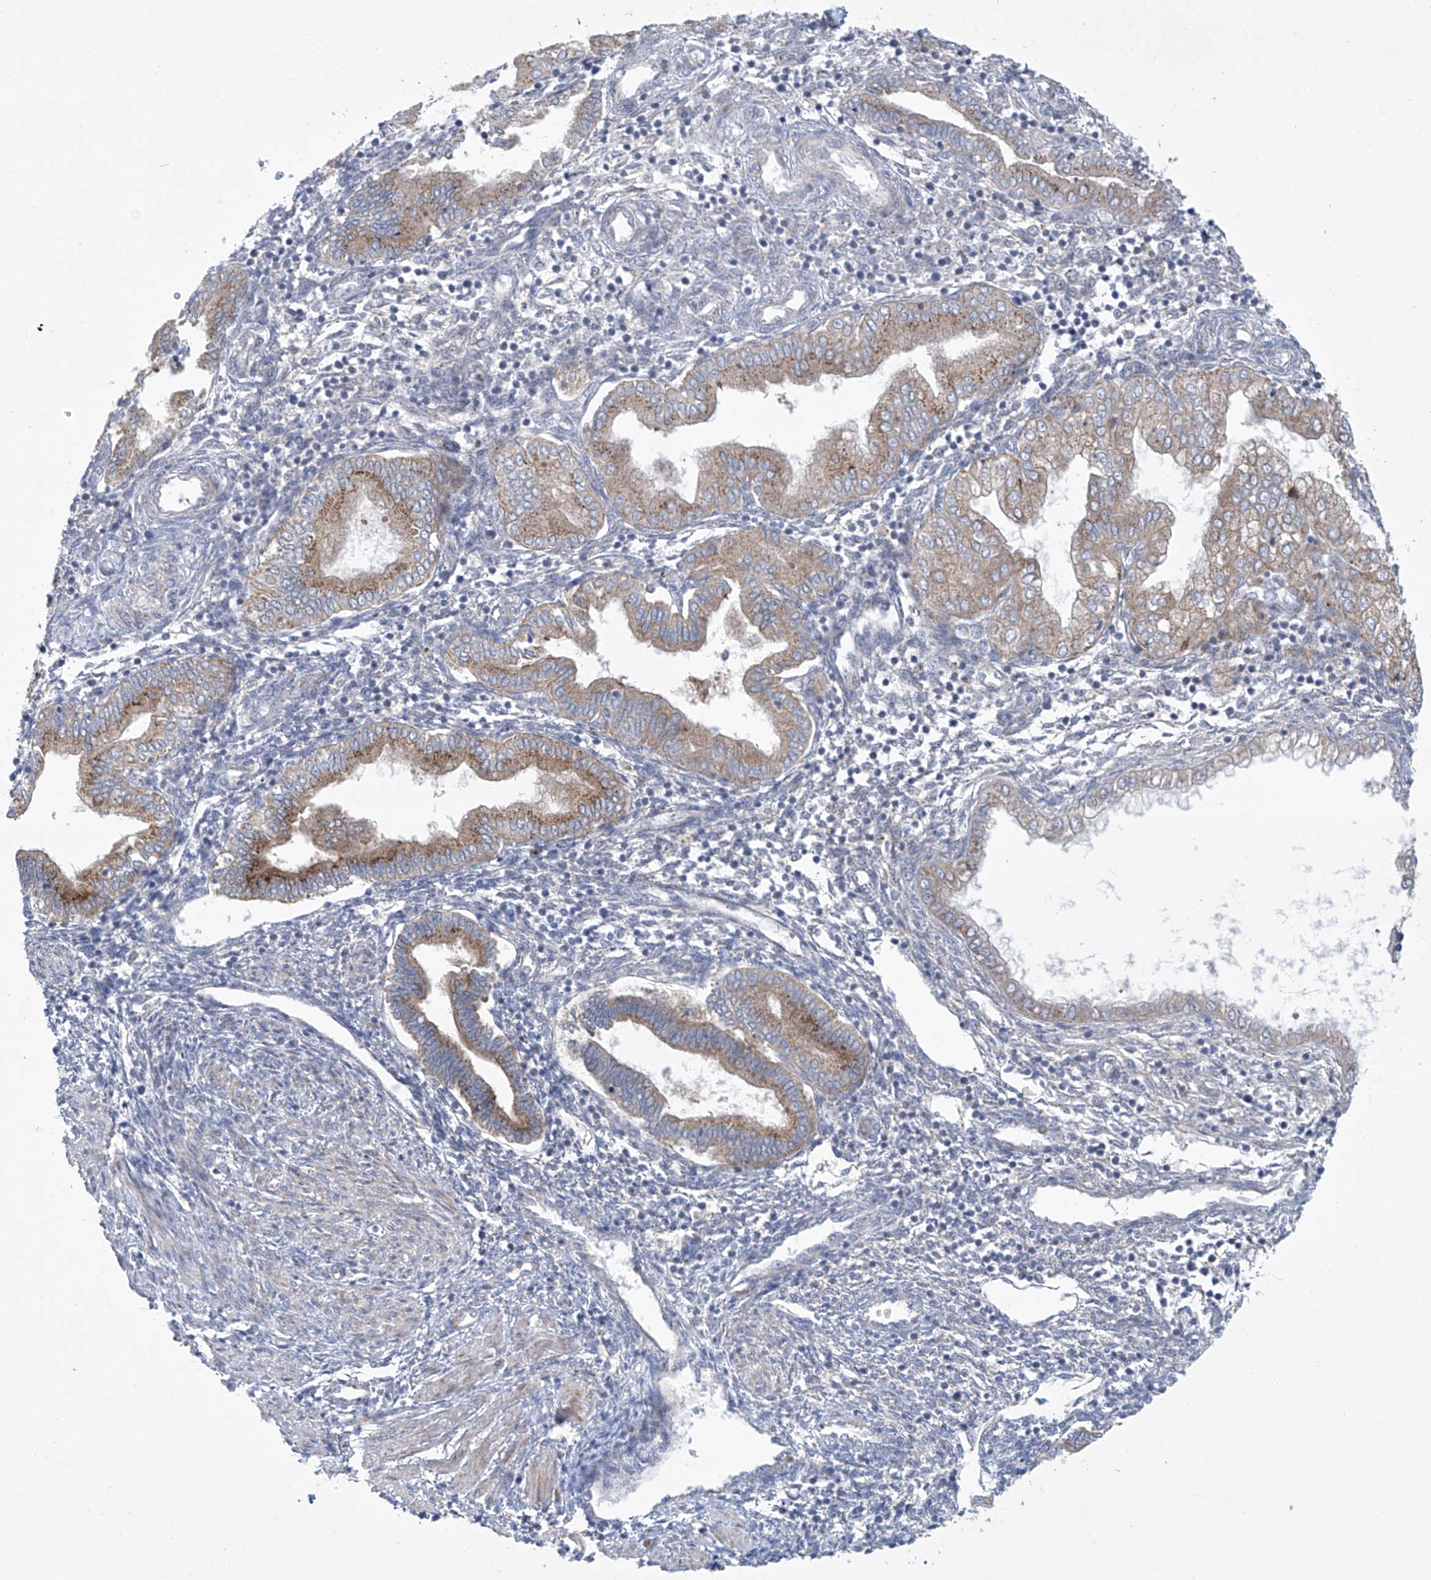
{"staining": {"intensity": "negative", "quantity": "none", "location": "none"}, "tissue": "endometrium", "cell_type": "Cells in endometrial stroma", "image_type": "normal", "snomed": [{"axis": "morphology", "description": "Normal tissue, NOS"}, {"axis": "topography", "description": "Endometrium"}], "caption": "Immunohistochemical staining of normal endometrium displays no significant positivity in cells in endometrial stroma. Nuclei are stained in blue.", "gene": "KLC4", "patient": {"sex": "female", "age": 53}}